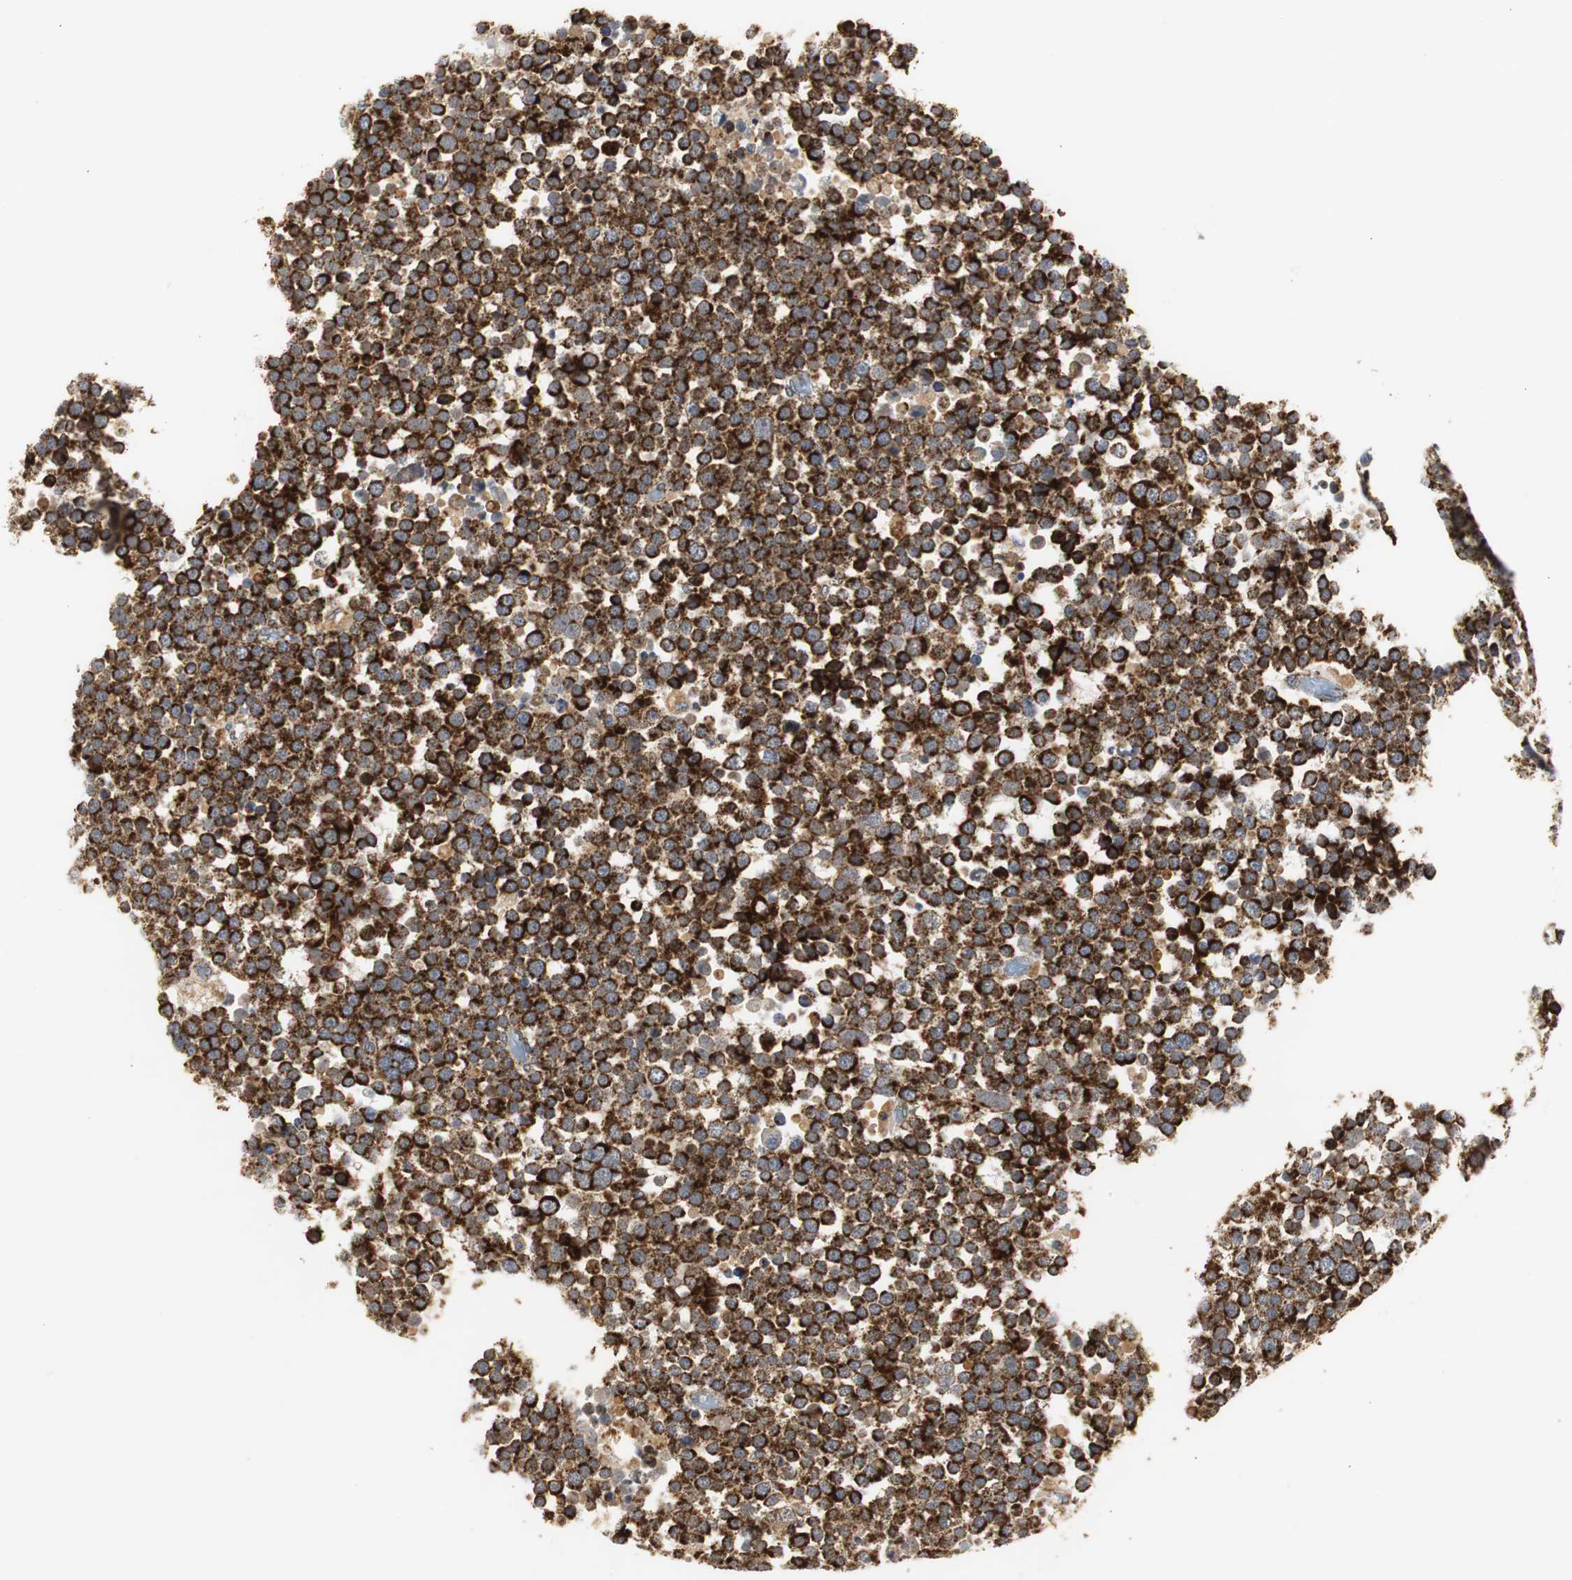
{"staining": {"intensity": "strong", "quantity": ">75%", "location": "cytoplasmic/membranous"}, "tissue": "testis cancer", "cell_type": "Tumor cells", "image_type": "cancer", "snomed": [{"axis": "morphology", "description": "Seminoma, NOS"}, {"axis": "topography", "description": "Testis"}], "caption": "Human seminoma (testis) stained for a protein (brown) reveals strong cytoplasmic/membranous positive staining in about >75% of tumor cells.", "gene": "HSD17B10", "patient": {"sex": "male", "age": 71}}